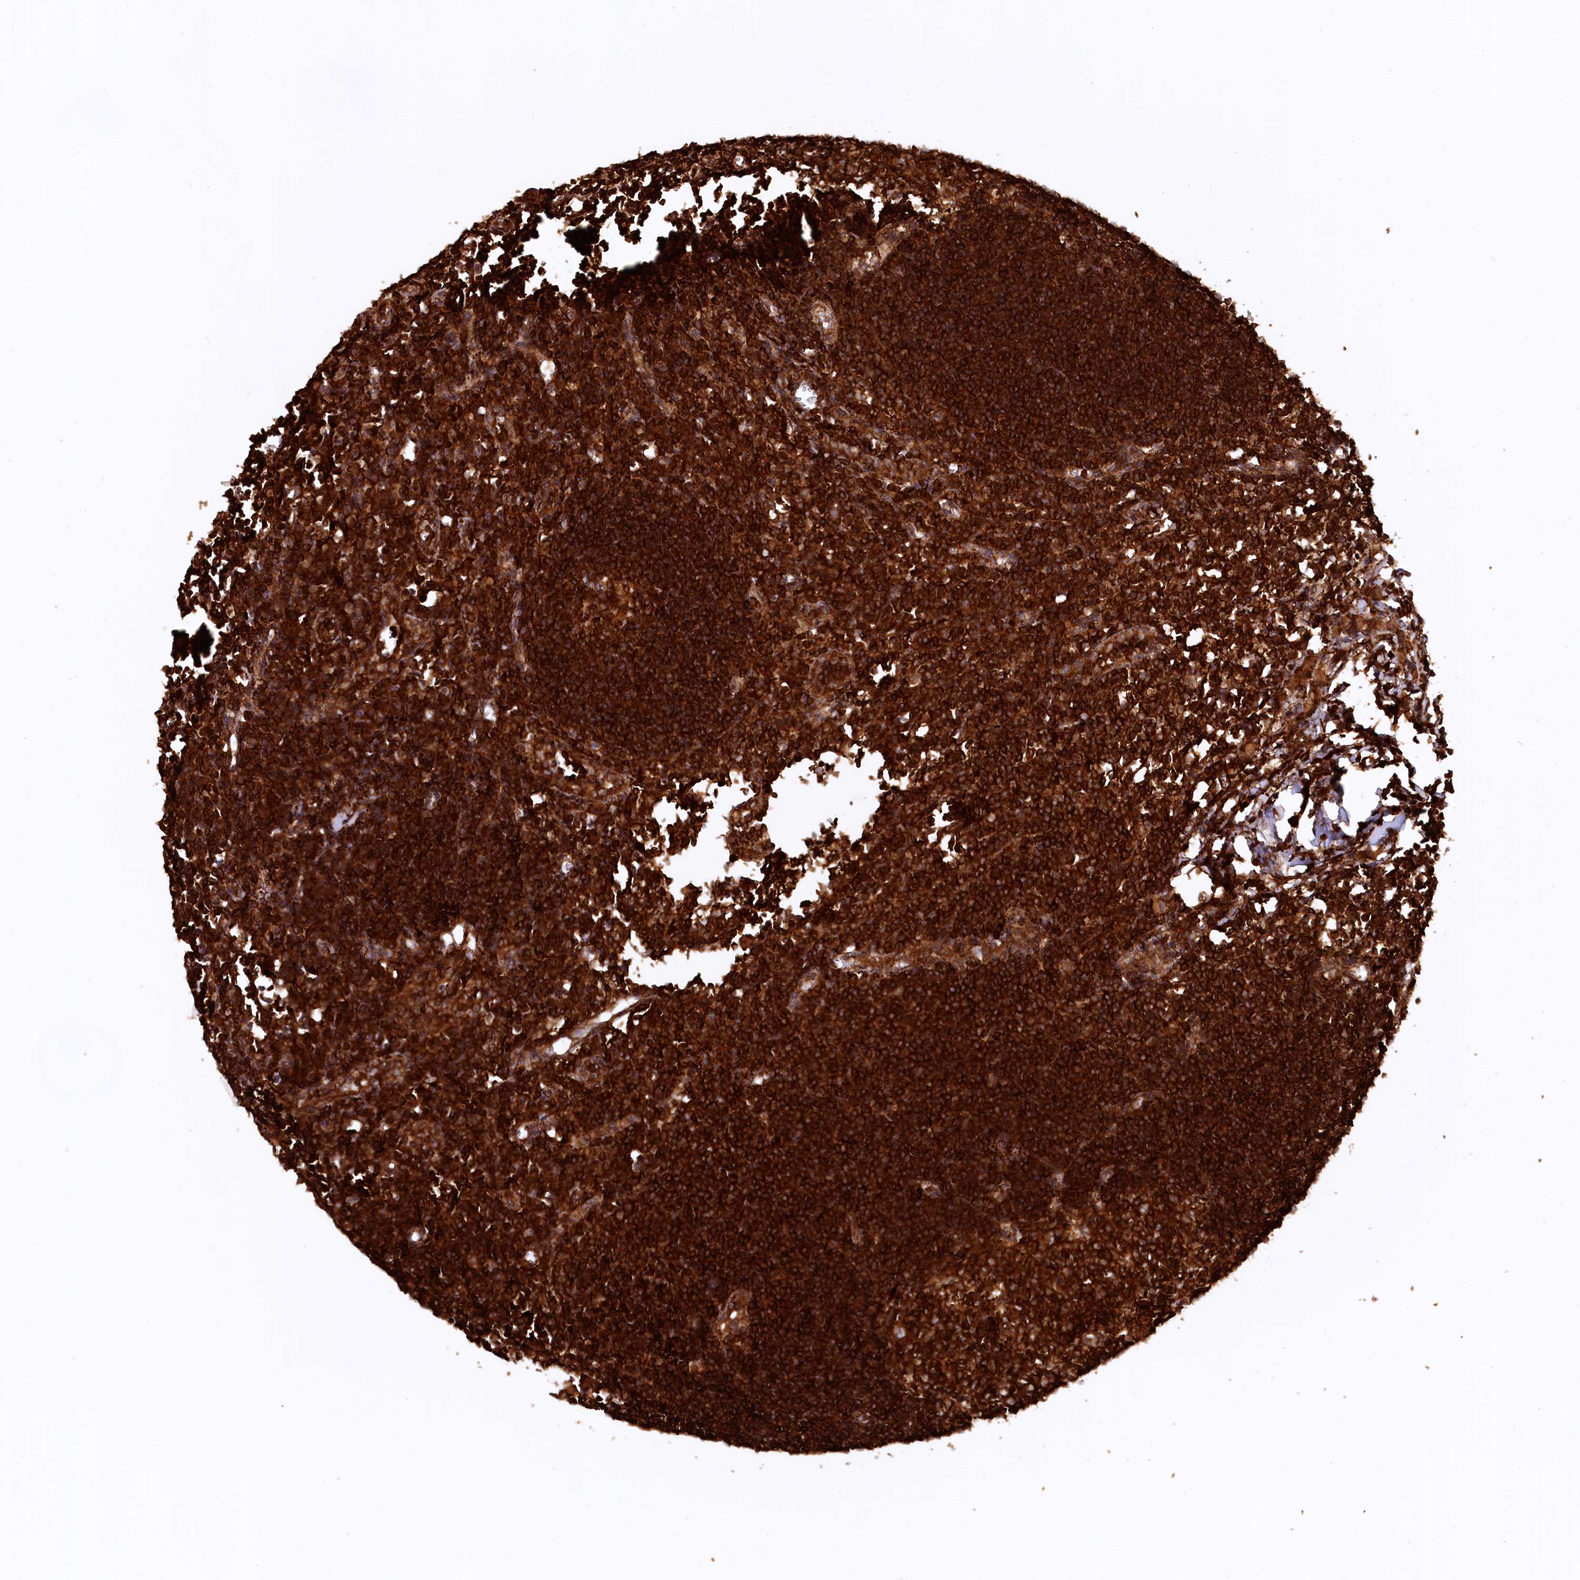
{"staining": {"intensity": "strong", "quantity": ">75%", "location": "cytoplasmic/membranous"}, "tissue": "lymph node", "cell_type": "Germinal center cells", "image_type": "normal", "snomed": [{"axis": "morphology", "description": "Normal tissue, NOS"}, {"axis": "morphology", "description": "Malignant melanoma, Metastatic site"}, {"axis": "topography", "description": "Lymph node"}], "caption": "This micrograph displays IHC staining of normal human lymph node, with high strong cytoplasmic/membranous expression in about >75% of germinal center cells.", "gene": "STUB1", "patient": {"sex": "male", "age": 41}}